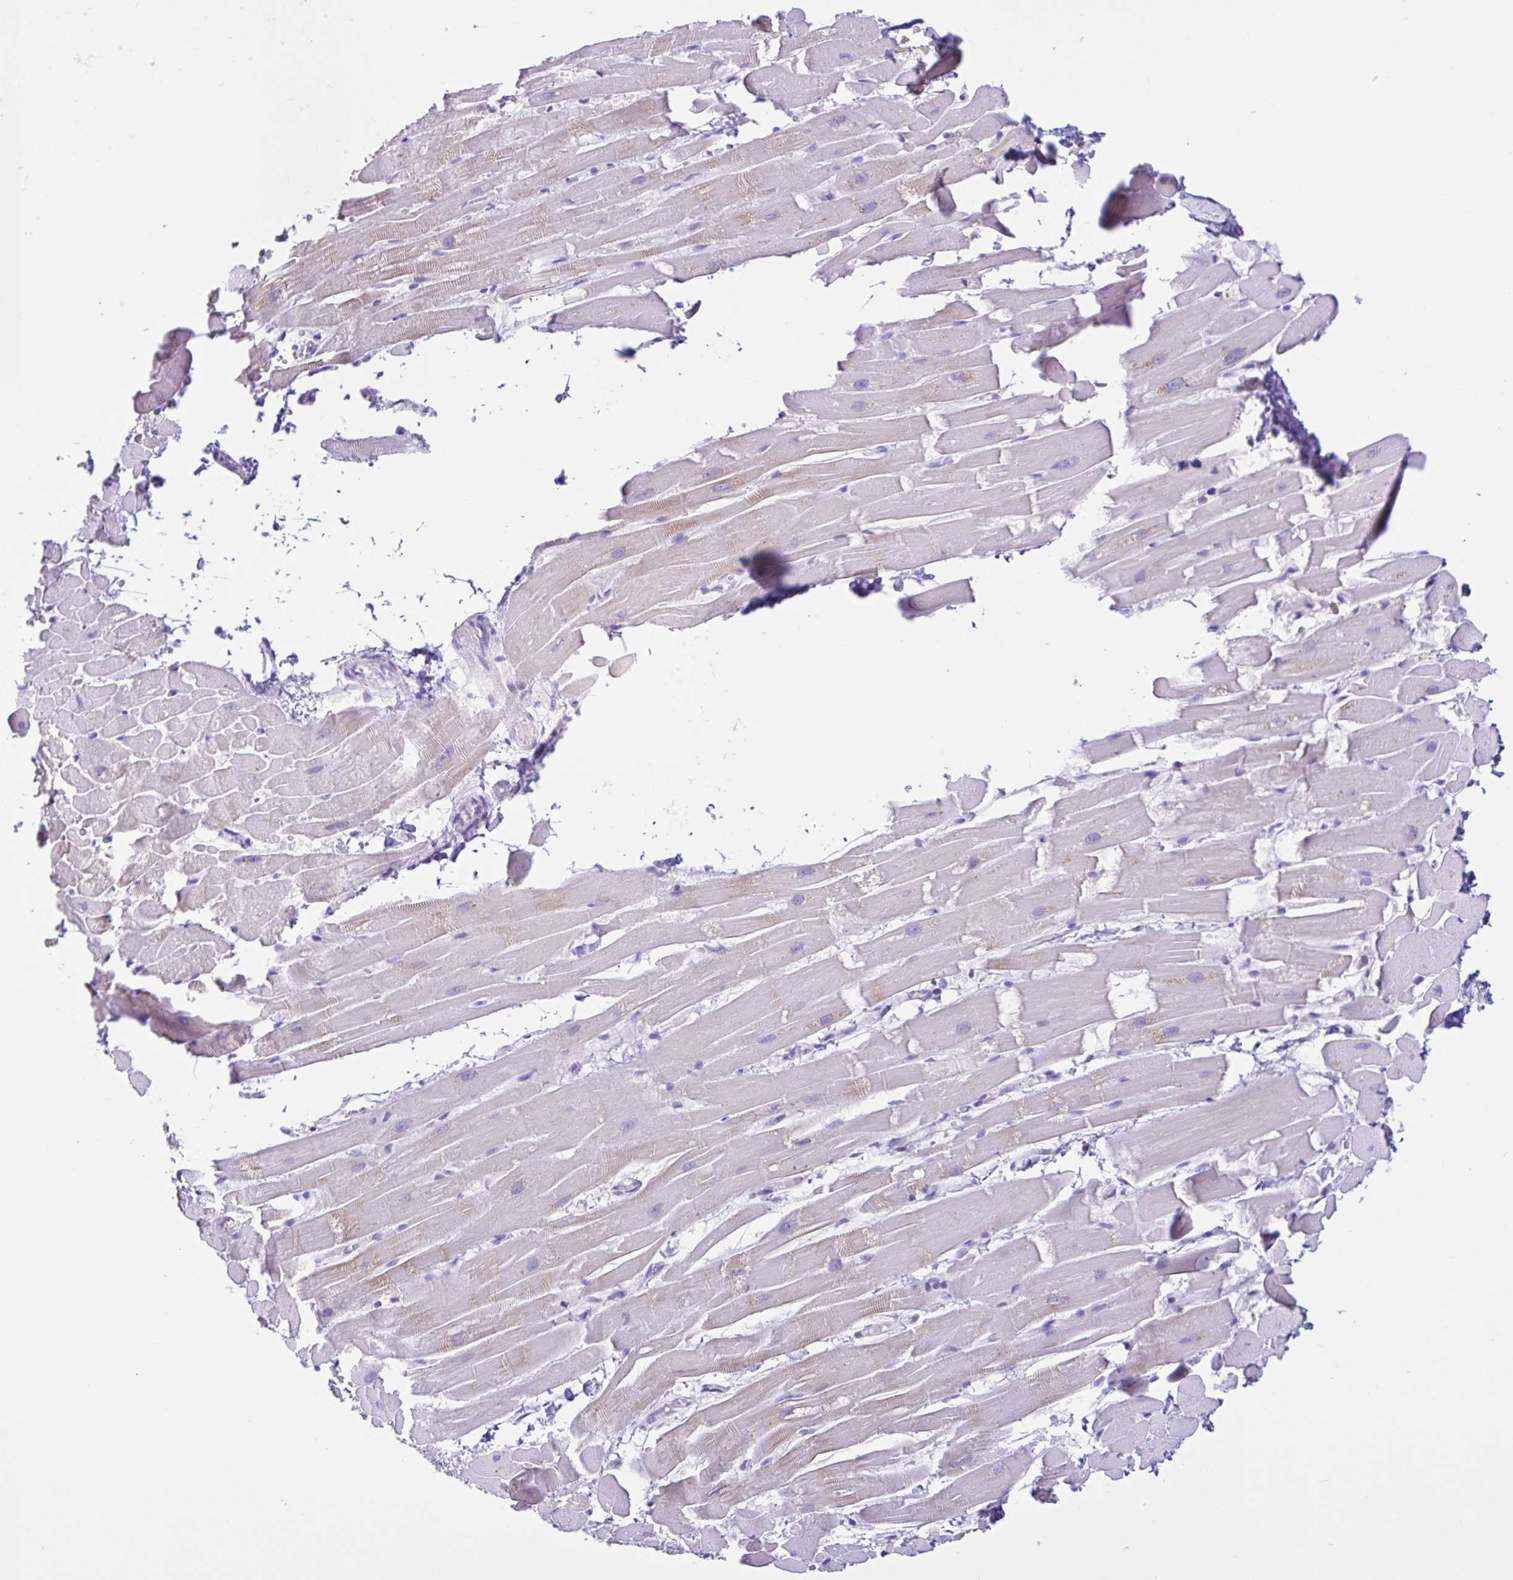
{"staining": {"intensity": "weak", "quantity": "25%-75%", "location": "cytoplasmic/membranous"}, "tissue": "heart muscle", "cell_type": "Cardiomyocytes", "image_type": "normal", "snomed": [{"axis": "morphology", "description": "Normal tissue, NOS"}, {"axis": "topography", "description": "Heart"}], "caption": "Protein expression analysis of normal human heart muscle reveals weak cytoplasmic/membranous staining in about 25%-75% of cardiomyocytes. The staining was performed using DAB (3,3'-diaminobenzidine), with brown indicating positive protein expression. Nuclei are stained blue with hematoxylin.", "gene": "CYP19A1", "patient": {"sex": "male", "age": 37}}